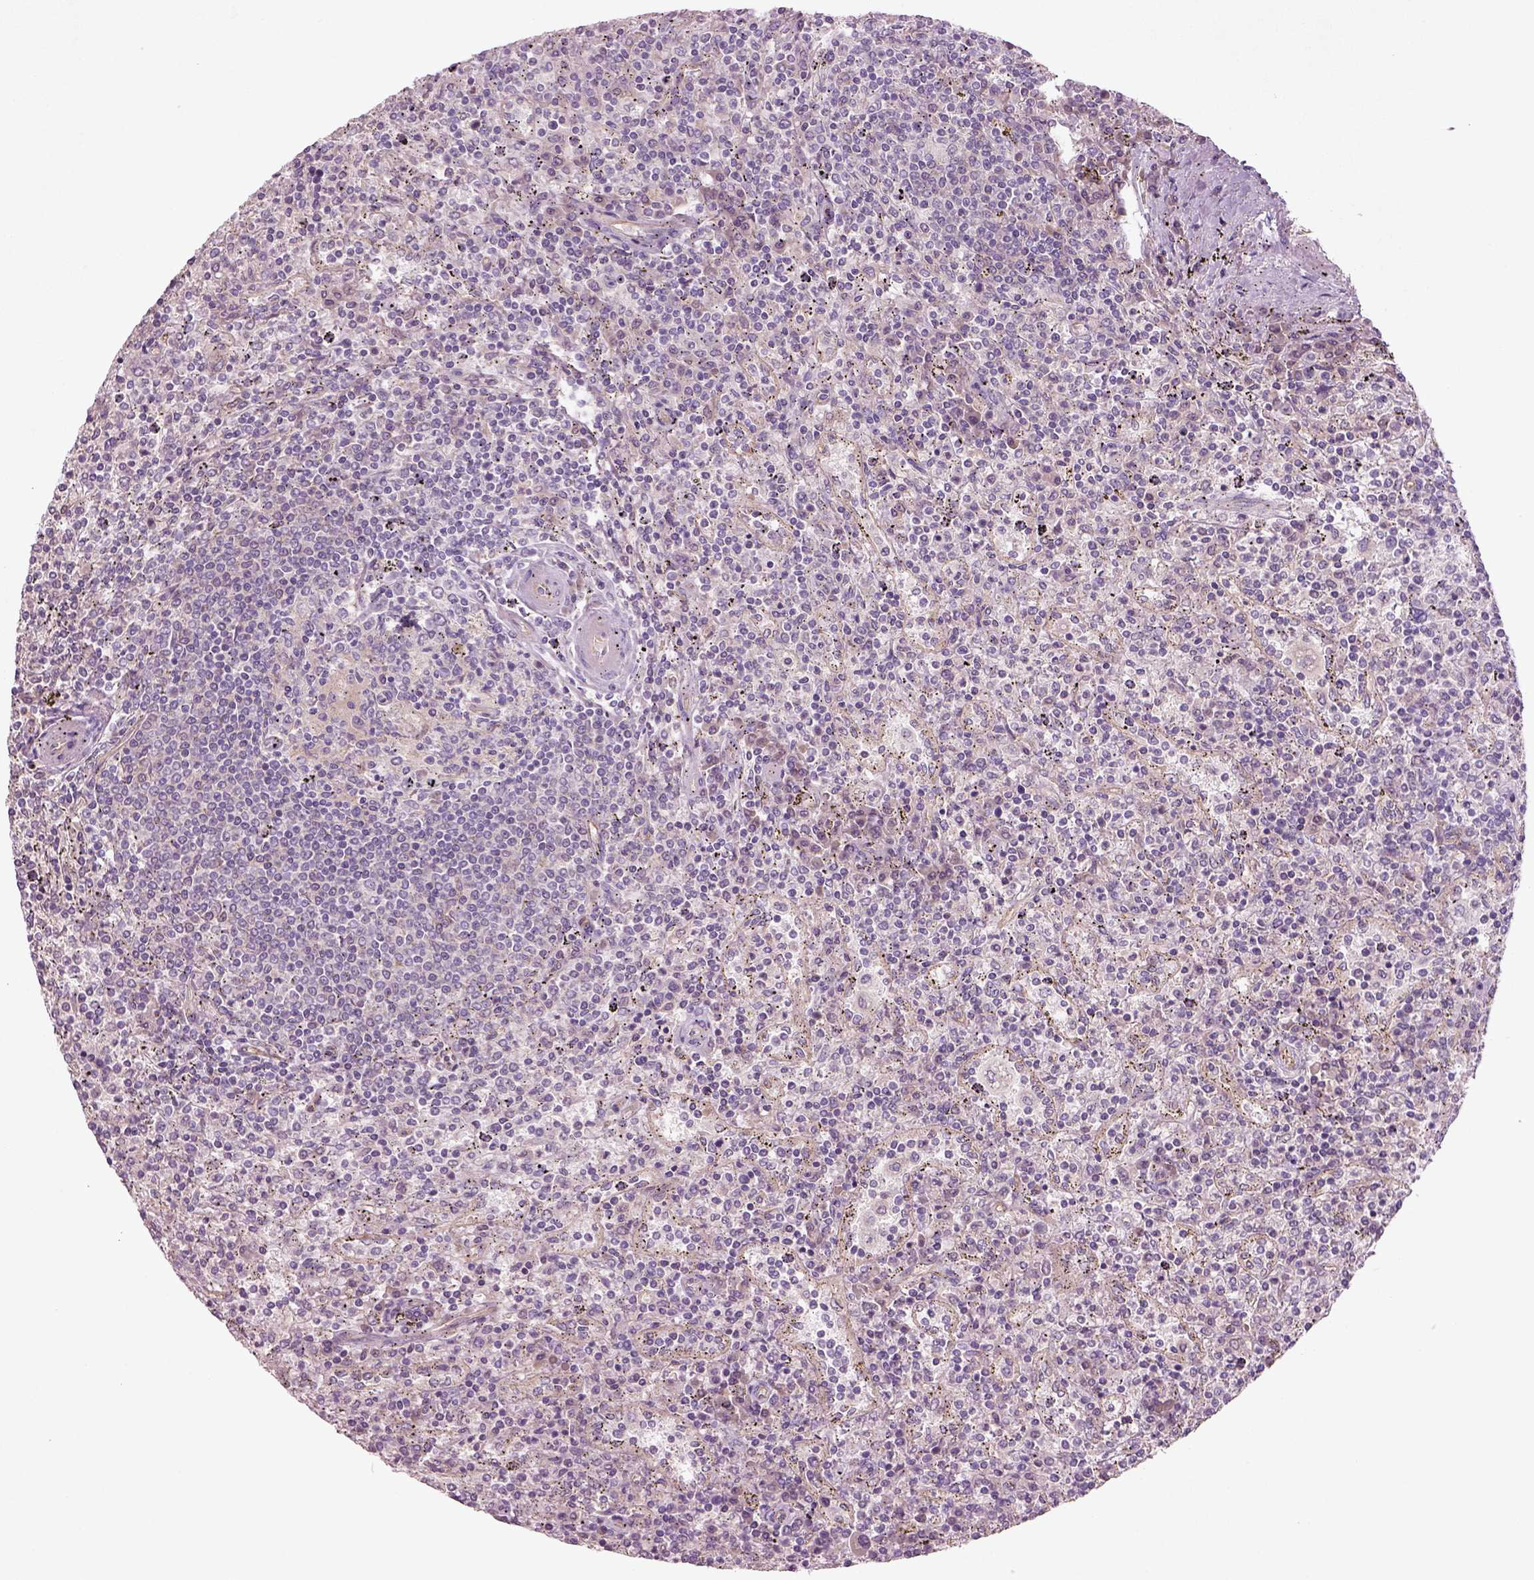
{"staining": {"intensity": "negative", "quantity": "none", "location": "none"}, "tissue": "lymphoma", "cell_type": "Tumor cells", "image_type": "cancer", "snomed": [{"axis": "morphology", "description": "Malignant lymphoma, non-Hodgkin's type, Low grade"}, {"axis": "topography", "description": "Spleen"}], "caption": "Immunohistochemistry (IHC) micrograph of lymphoma stained for a protein (brown), which reveals no expression in tumor cells.", "gene": "DUOXA2", "patient": {"sex": "male", "age": 62}}